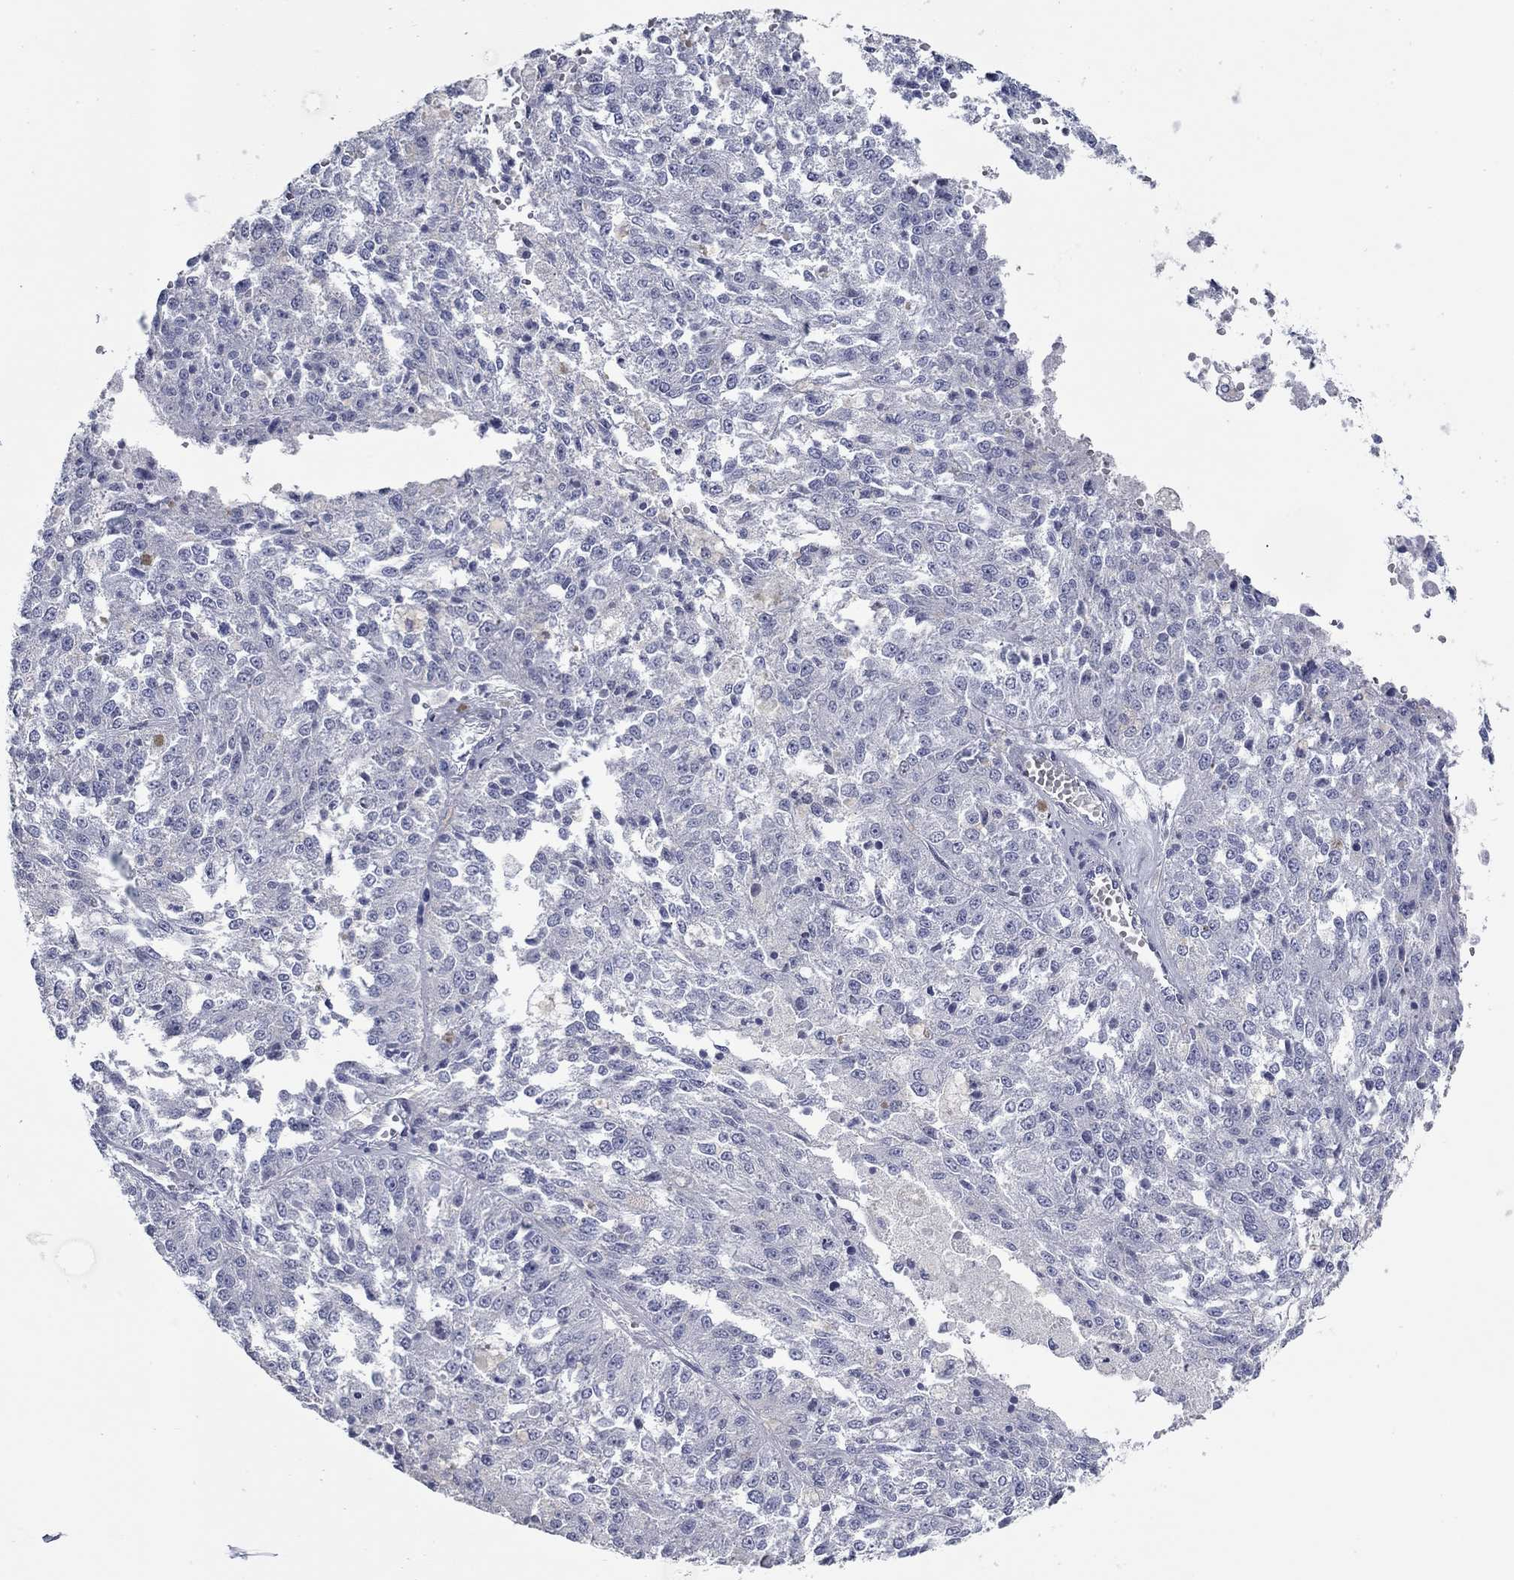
{"staining": {"intensity": "negative", "quantity": "none", "location": "none"}, "tissue": "melanoma", "cell_type": "Tumor cells", "image_type": "cancer", "snomed": [{"axis": "morphology", "description": "Malignant melanoma, Metastatic site"}, {"axis": "topography", "description": "Lymph node"}], "caption": "Malignant melanoma (metastatic site) stained for a protein using immunohistochemistry (IHC) reveals no positivity tumor cells.", "gene": "KIRREL2", "patient": {"sex": "female", "age": 64}}